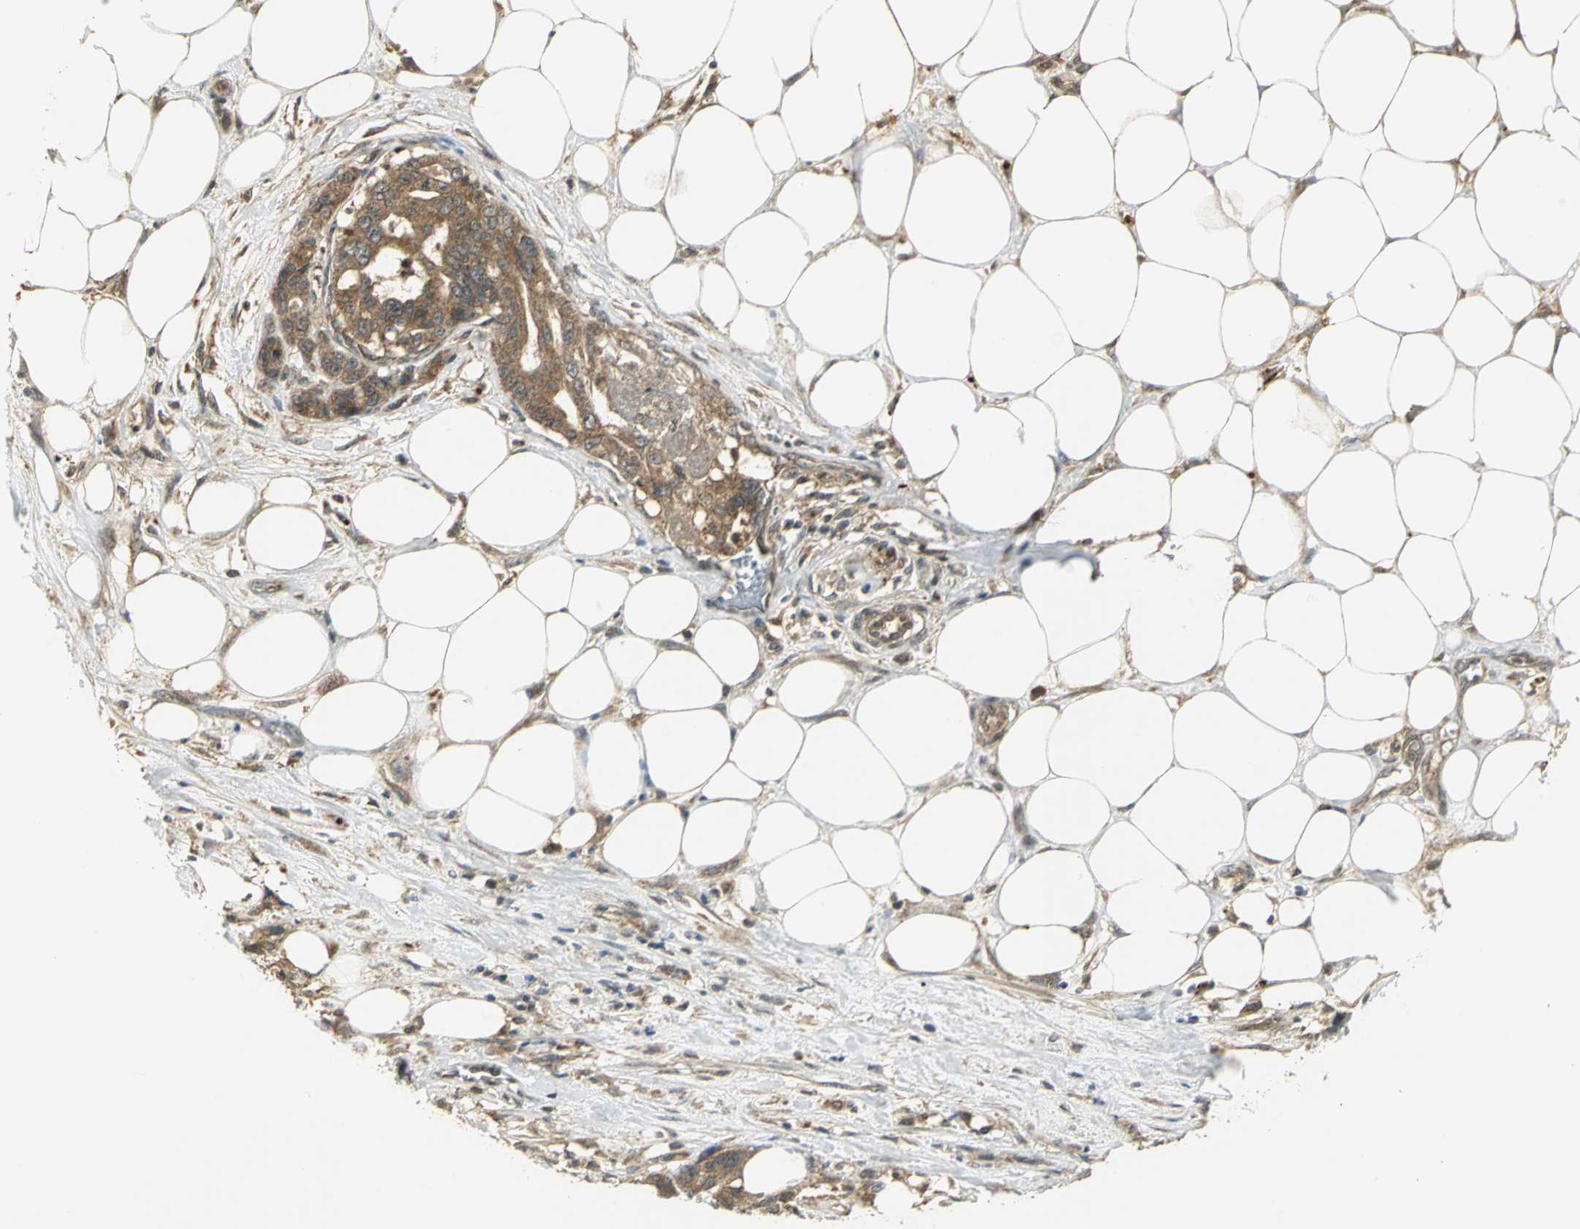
{"staining": {"intensity": "moderate", "quantity": ">75%", "location": "cytoplasmic/membranous"}, "tissue": "pancreatic cancer", "cell_type": "Tumor cells", "image_type": "cancer", "snomed": [{"axis": "morphology", "description": "Adenocarcinoma, NOS"}, {"axis": "topography", "description": "Pancreas"}], "caption": "Moderate cytoplasmic/membranous protein positivity is appreciated in approximately >75% of tumor cells in pancreatic cancer.", "gene": "MAPK8IP3", "patient": {"sex": "male", "age": 46}}